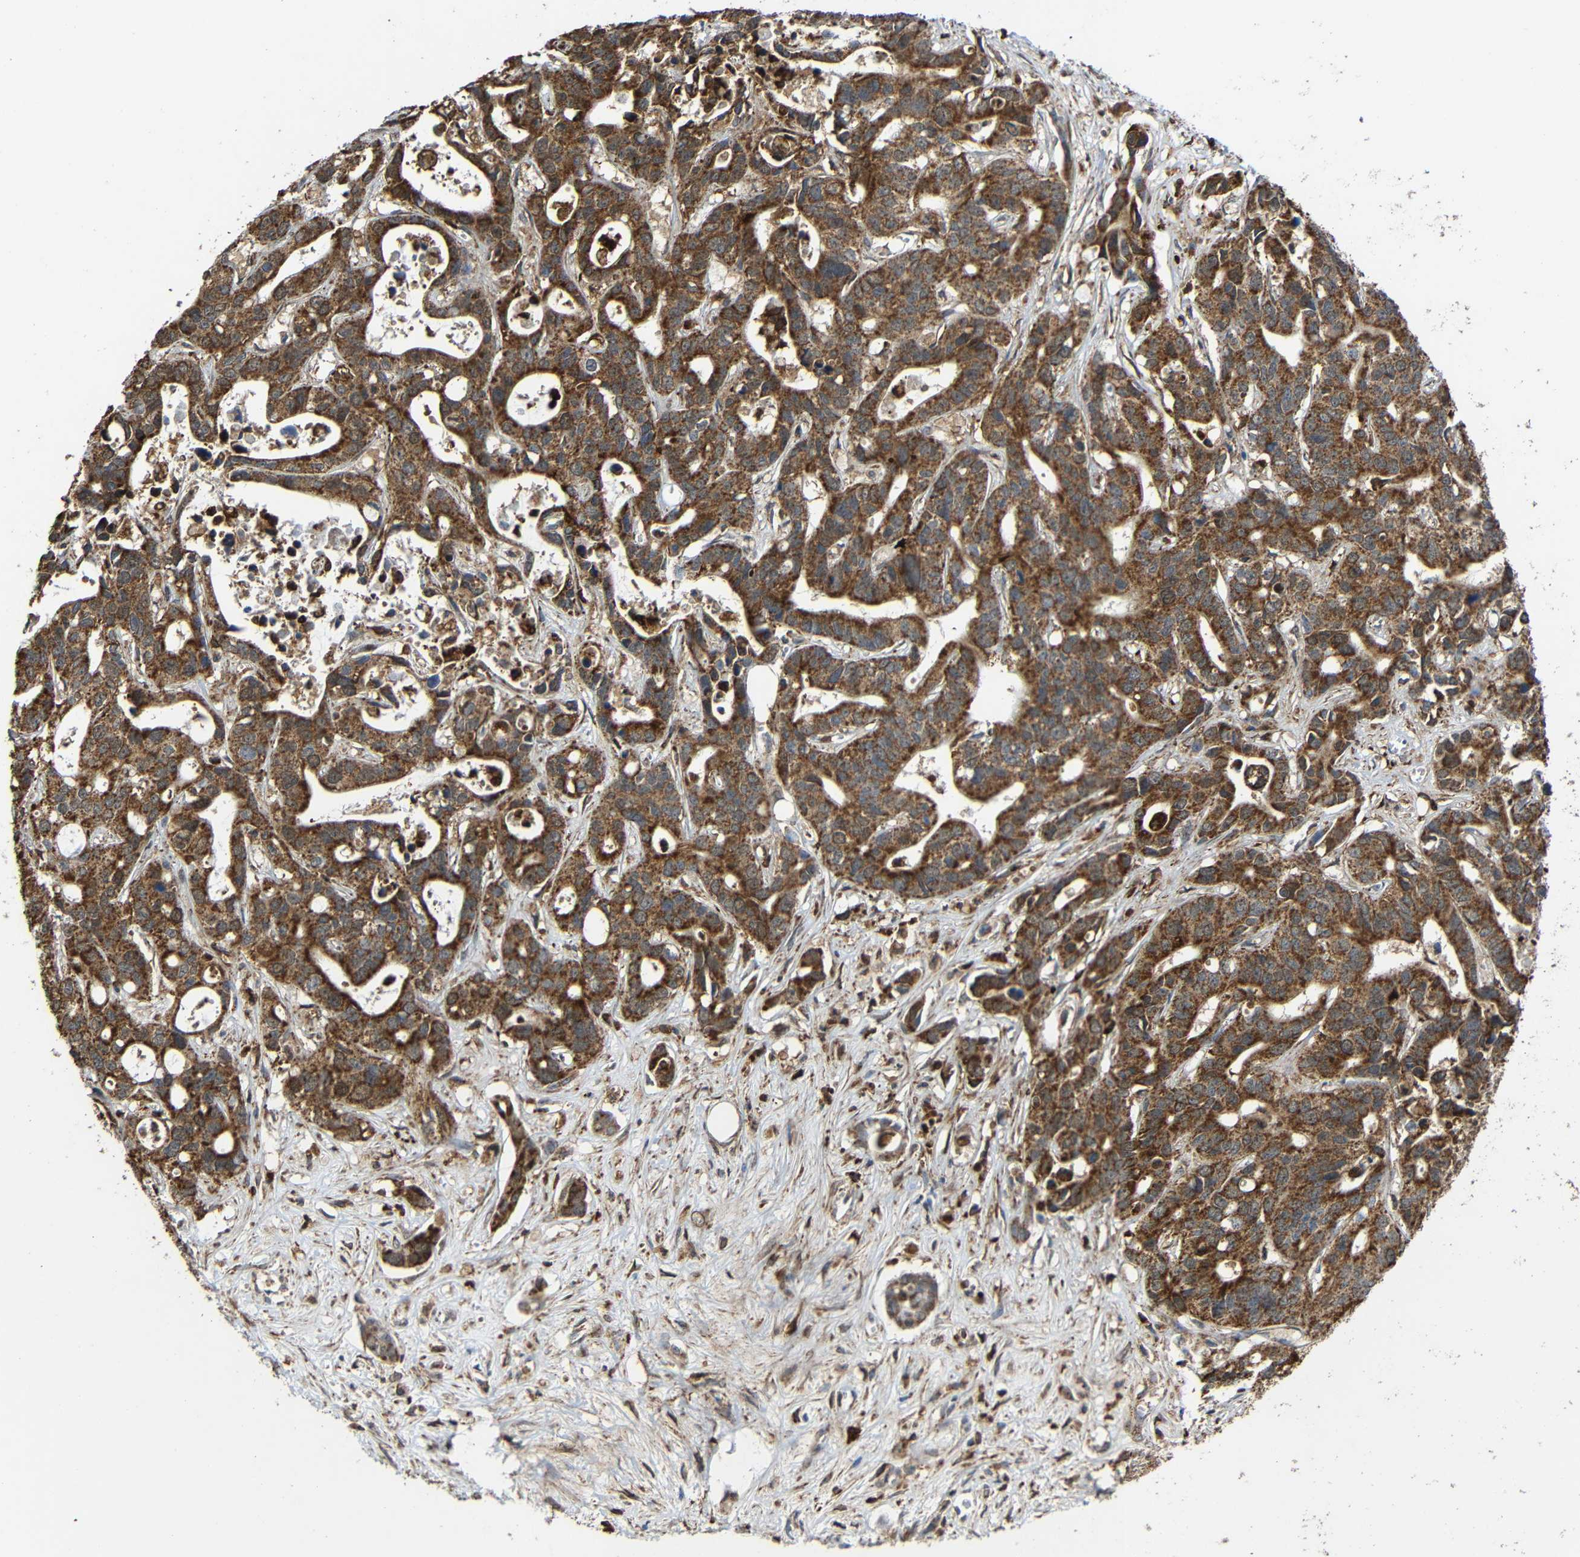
{"staining": {"intensity": "moderate", "quantity": ">75%", "location": "cytoplasmic/membranous"}, "tissue": "liver cancer", "cell_type": "Tumor cells", "image_type": "cancer", "snomed": [{"axis": "morphology", "description": "Cholangiocarcinoma"}, {"axis": "topography", "description": "Liver"}], "caption": "DAB immunohistochemical staining of liver cancer demonstrates moderate cytoplasmic/membranous protein positivity in approximately >75% of tumor cells.", "gene": "C1GALT1", "patient": {"sex": "female", "age": 65}}